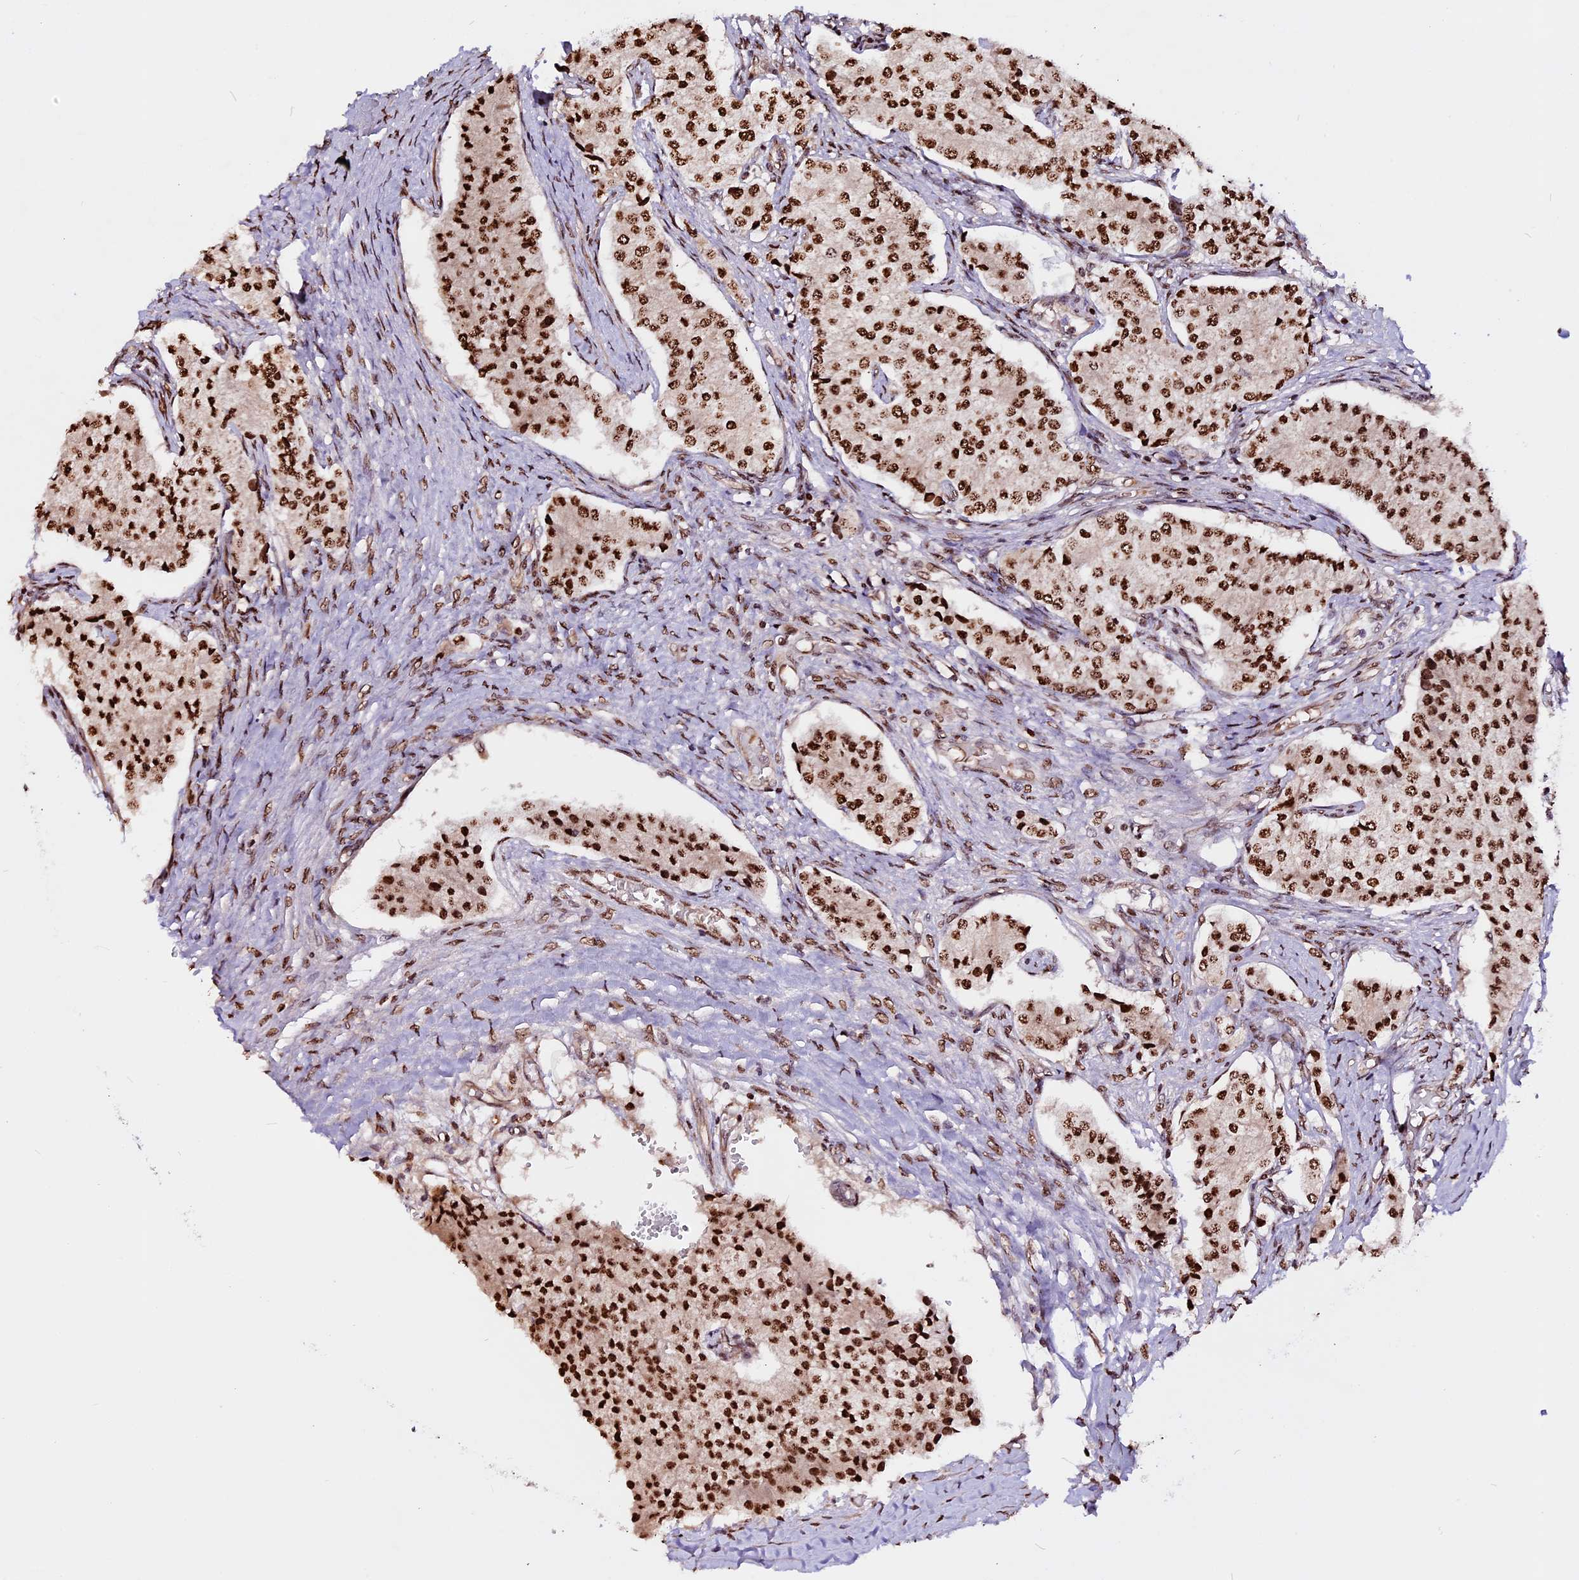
{"staining": {"intensity": "strong", "quantity": ">75%", "location": "nuclear"}, "tissue": "carcinoid", "cell_type": "Tumor cells", "image_type": "cancer", "snomed": [{"axis": "morphology", "description": "Carcinoid, malignant, NOS"}, {"axis": "topography", "description": "Colon"}], "caption": "High-magnification brightfield microscopy of malignant carcinoid stained with DAB (brown) and counterstained with hematoxylin (blue). tumor cells exhibit strong nuclear expression is appreciated in about>75% of cells.", "gene": "RINL", "patient": {"sex": "female", "age": 52}}